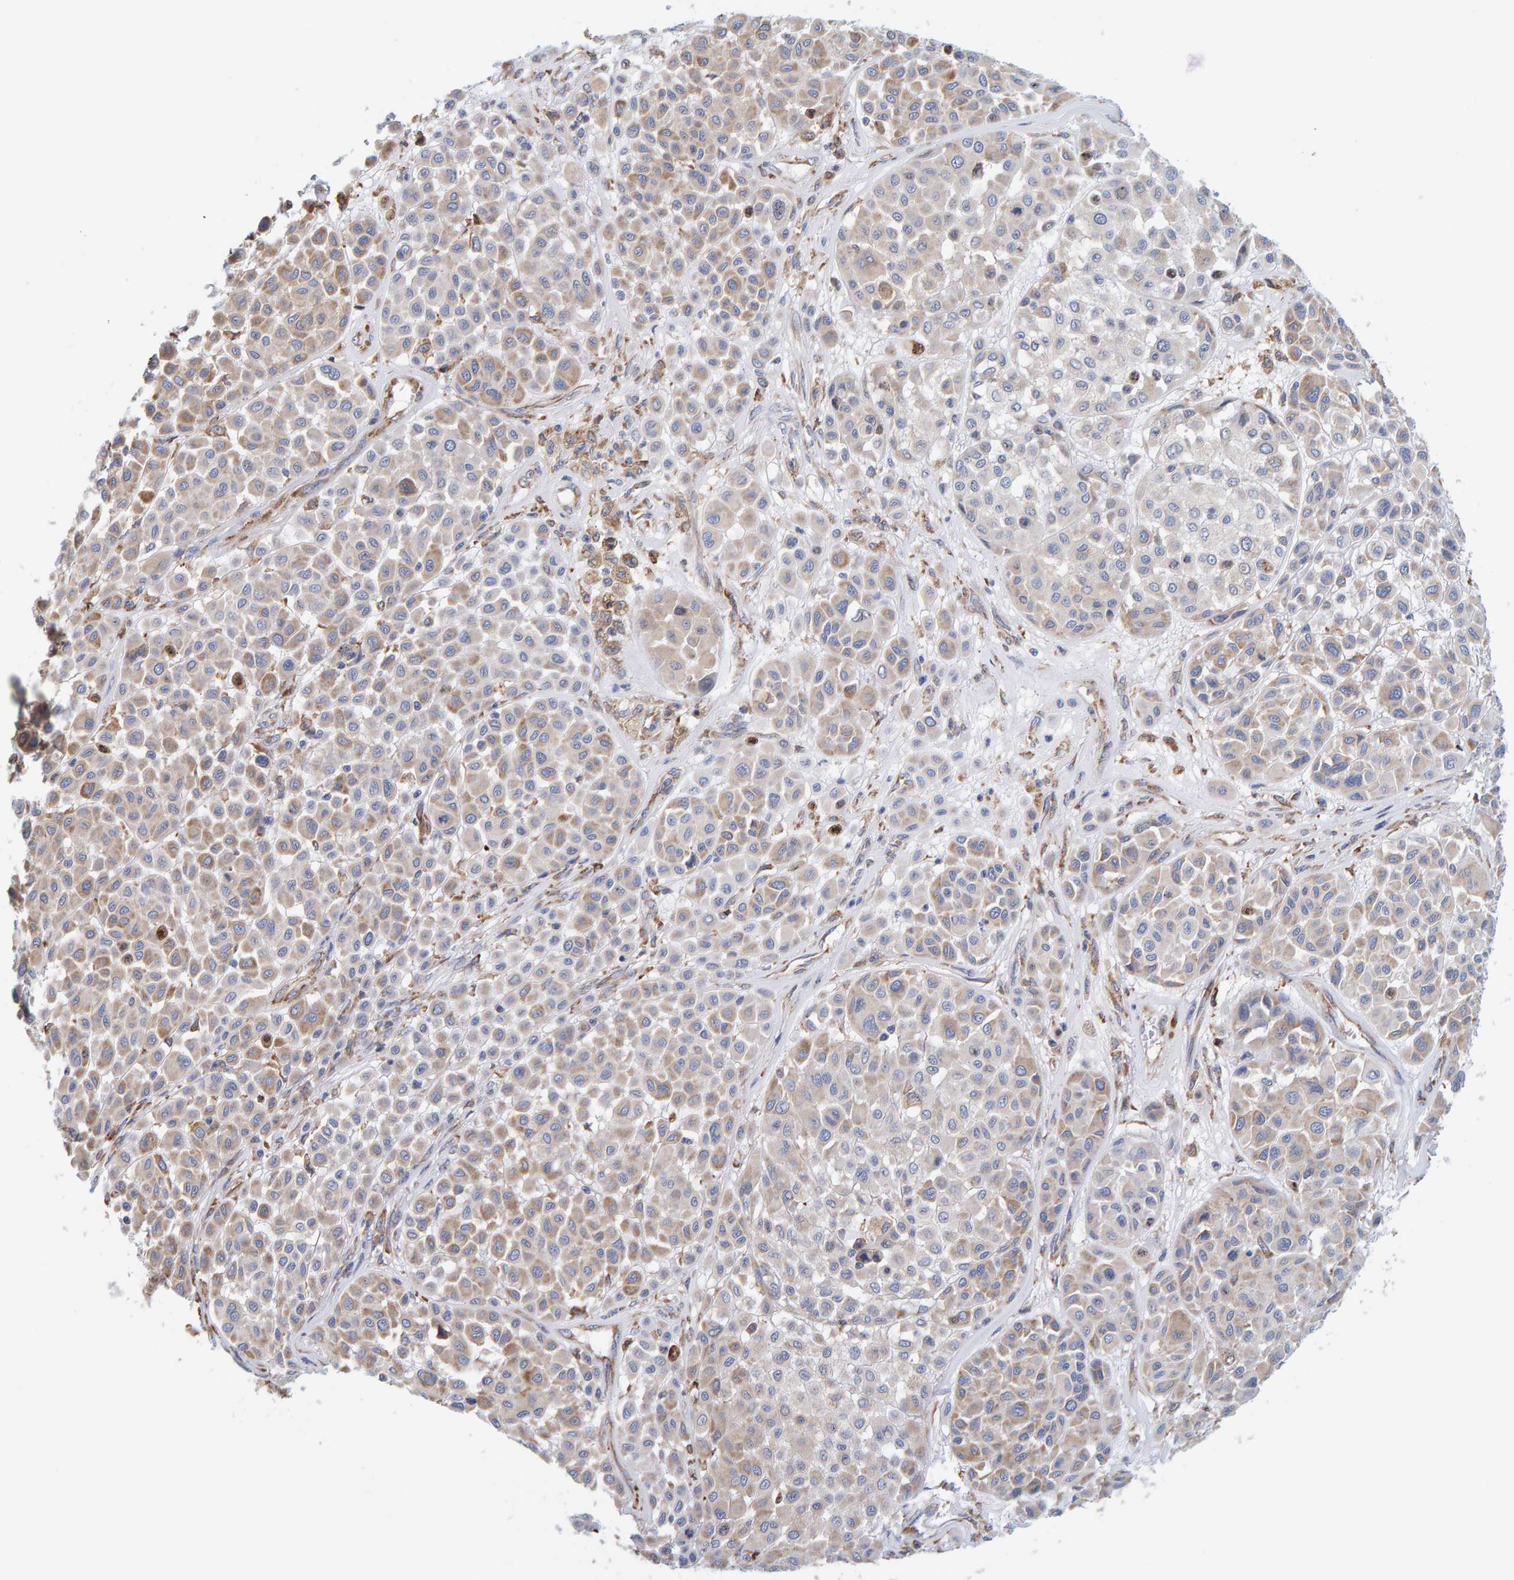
{"staining": {"intensity": "moderate", "quantity": "25%-75%", "location": "cytoplasmic/membranous"}, "tissue": "melanoma", "cell_type": "Tumor cells", "image_type": "cancer", "snomed": [{"axis": "morphology", "description": "Malignant melanoma, Metastatic site"}, {"axis": "topography", "description": "Soft tissue"}], "caption": "Melanoma stained with a protein marker demonstrates moderate staining in tumor cells.", "gene": "SGPL1", "patient": {"sex": "male", "age": 41}}